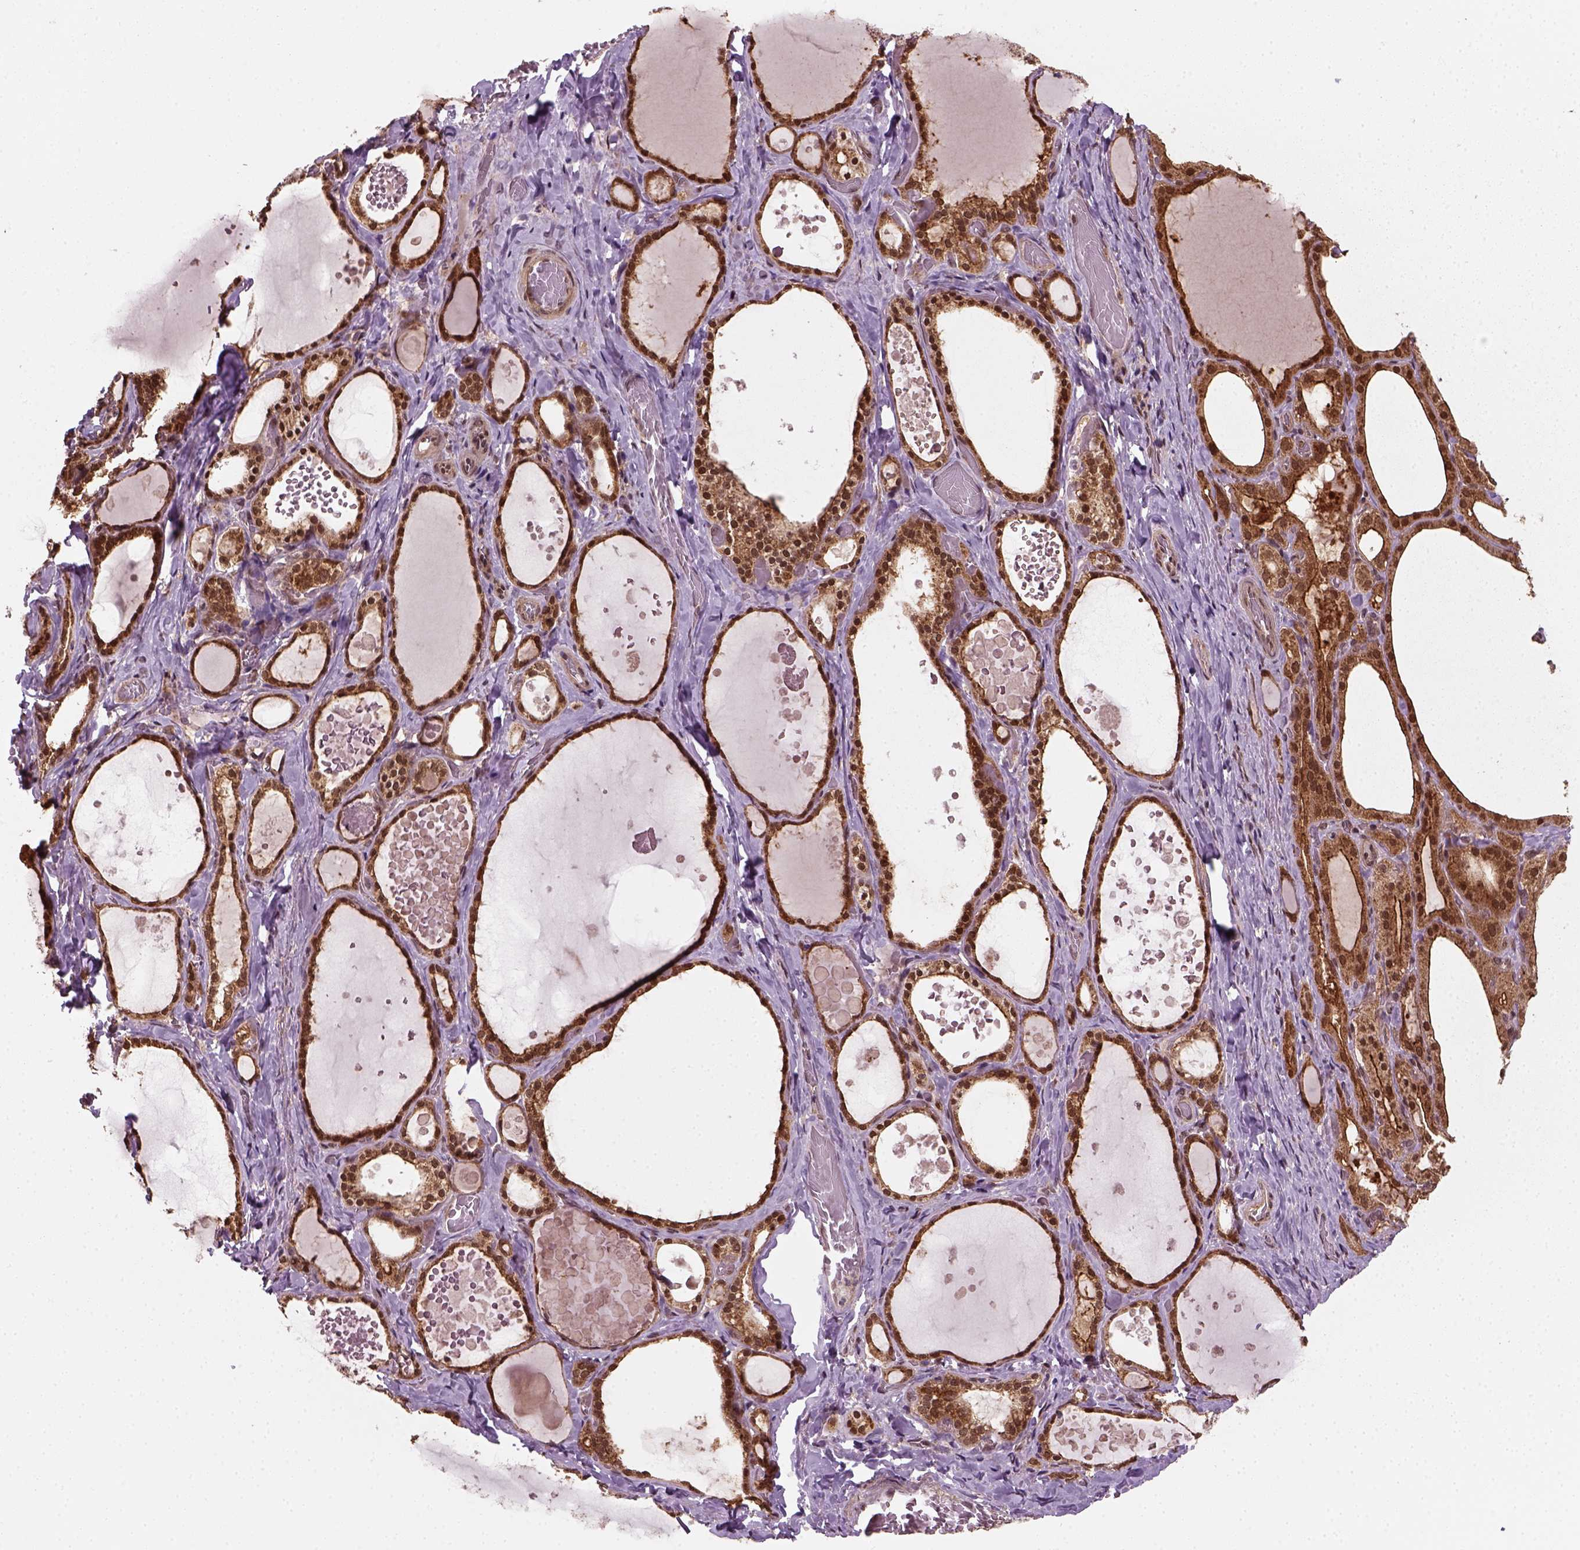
{"staining": {"intensity": "strong", "quantity": ">75%", "location": "cytoplasmic/membranous,nuclear"}, "tissue": "thyroid gland", "cell_type": "Glandular cells", "image_type": "normal", "snomed": [{"axis": "morphology", "description": "Normal tissue, NOS"}, {"axis": "topography", "description": "Thyroid gland"}], "caption": "Glandular cells display high levels of strong cytoplasmic/membranous,nuclear staining in about >75% of cells in unremarkable thyroid gland.", "gene": "NUDT9", "patient": {"sex": "female", "age": 56}}